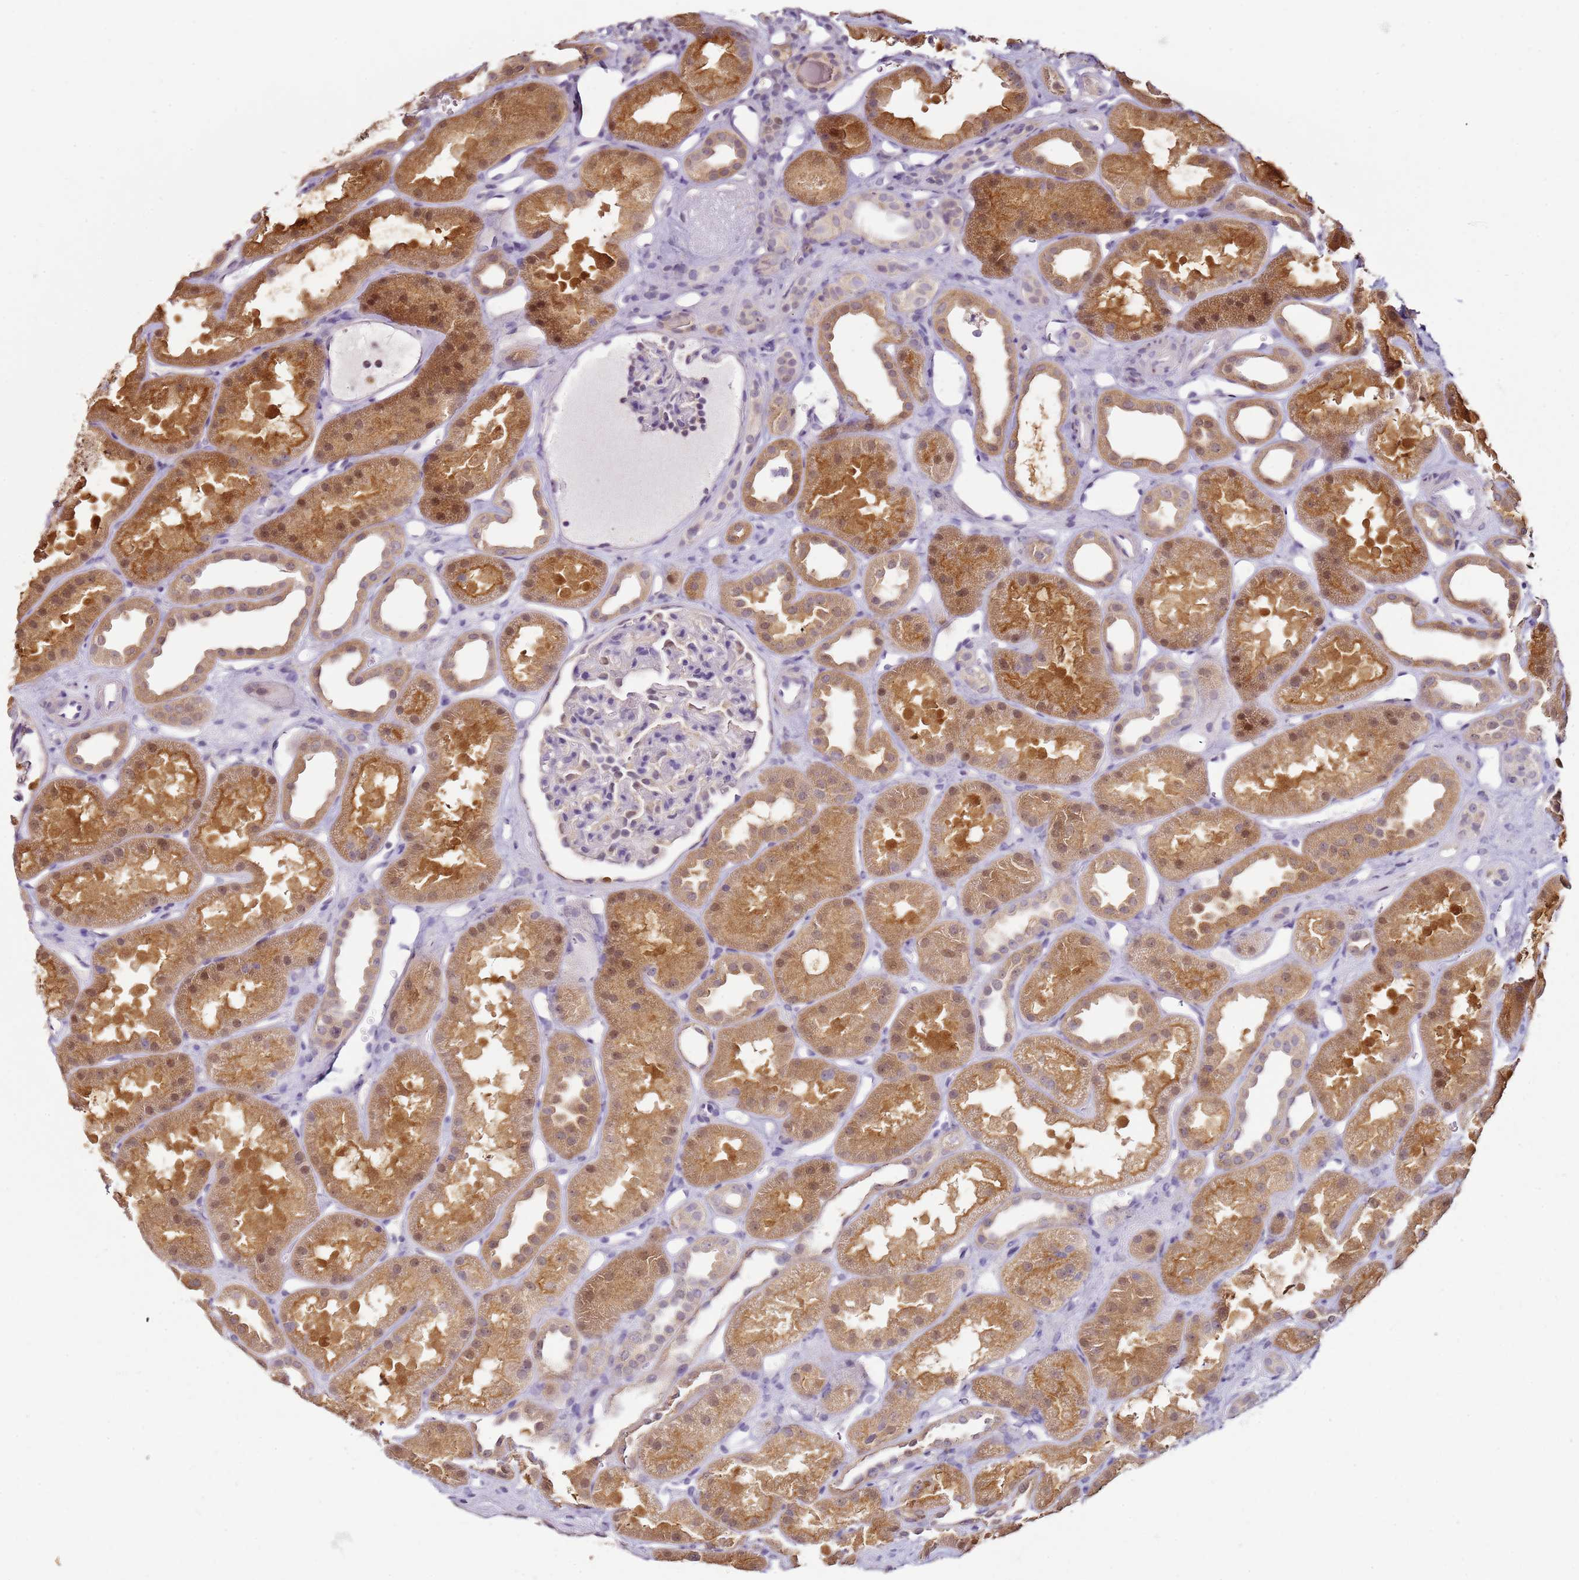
{"staining": {"intensity": "negative", "quantity": "none", "location": "none"}, "tissue": "kidney", "cell_type": "Cells in glomeruli", "image_type": "normal", "snomed": [{"axis": "morphology", "description": "Normal tissue, NOS"}, {"axis": "topography", "description": "Kidney"}], "caption": "Immunohistochemistry of benign kidney shows no positivity in cells in glomeruli.", "gene": "MDH1", "patient": {"sex": "male", "age": 61}}